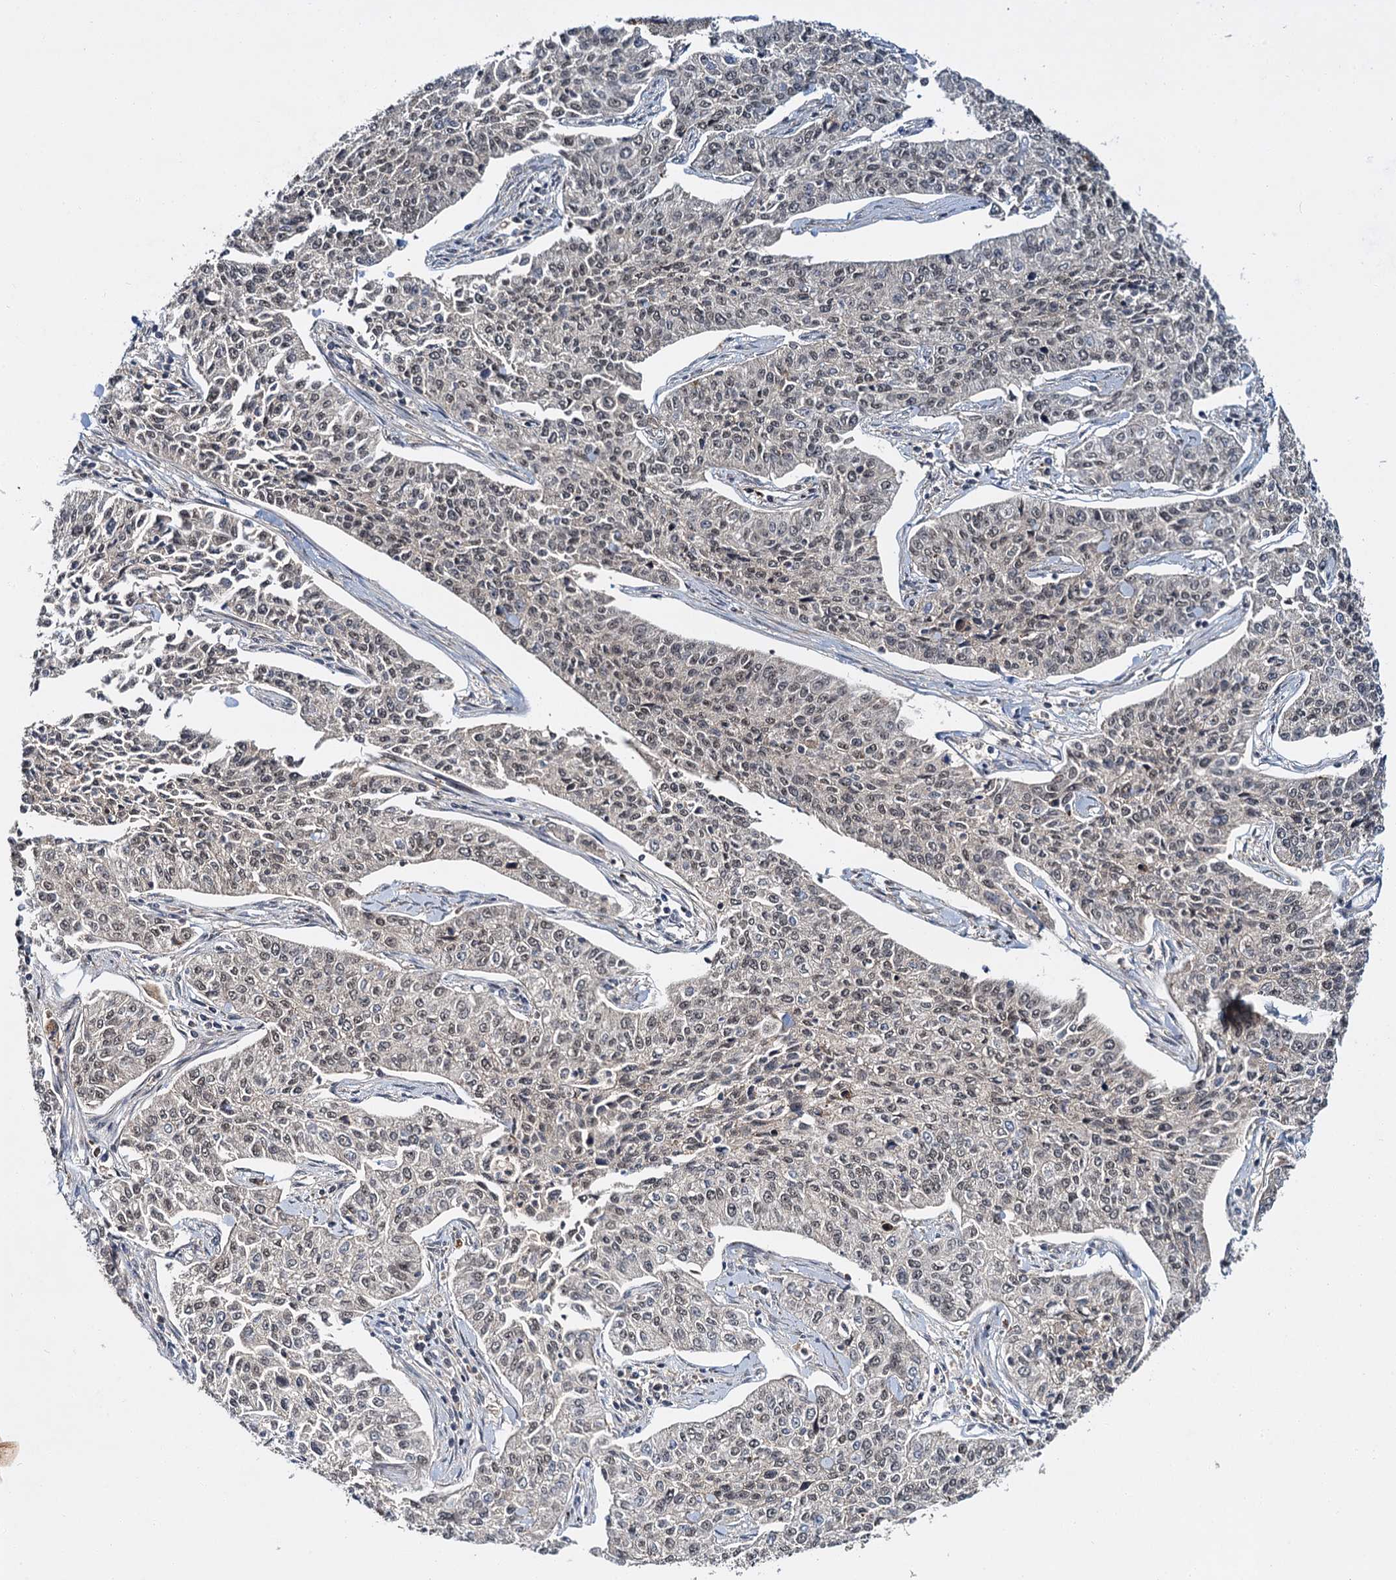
{"staining": {"intensity": "weak", "quantity": ">75%", "location": "nuclear"}, "tissue": "cervical cancer", "cell_type": "Tumor cells", "image_type": "cancer", "snomed": [{"axis": "morphology", "description": "Squamous cell carcinoma, NOS"}, {"axis": "topography", "description": "Cervix"}], "caption": "Cervical cancer (squamous cell carcinoma) stained with immunohistochemistry reveals weak nuclear staining in approximately >75% of tumor cells.", "gene": "MBD6", "patient": {"sex": "female", "age": 35}}